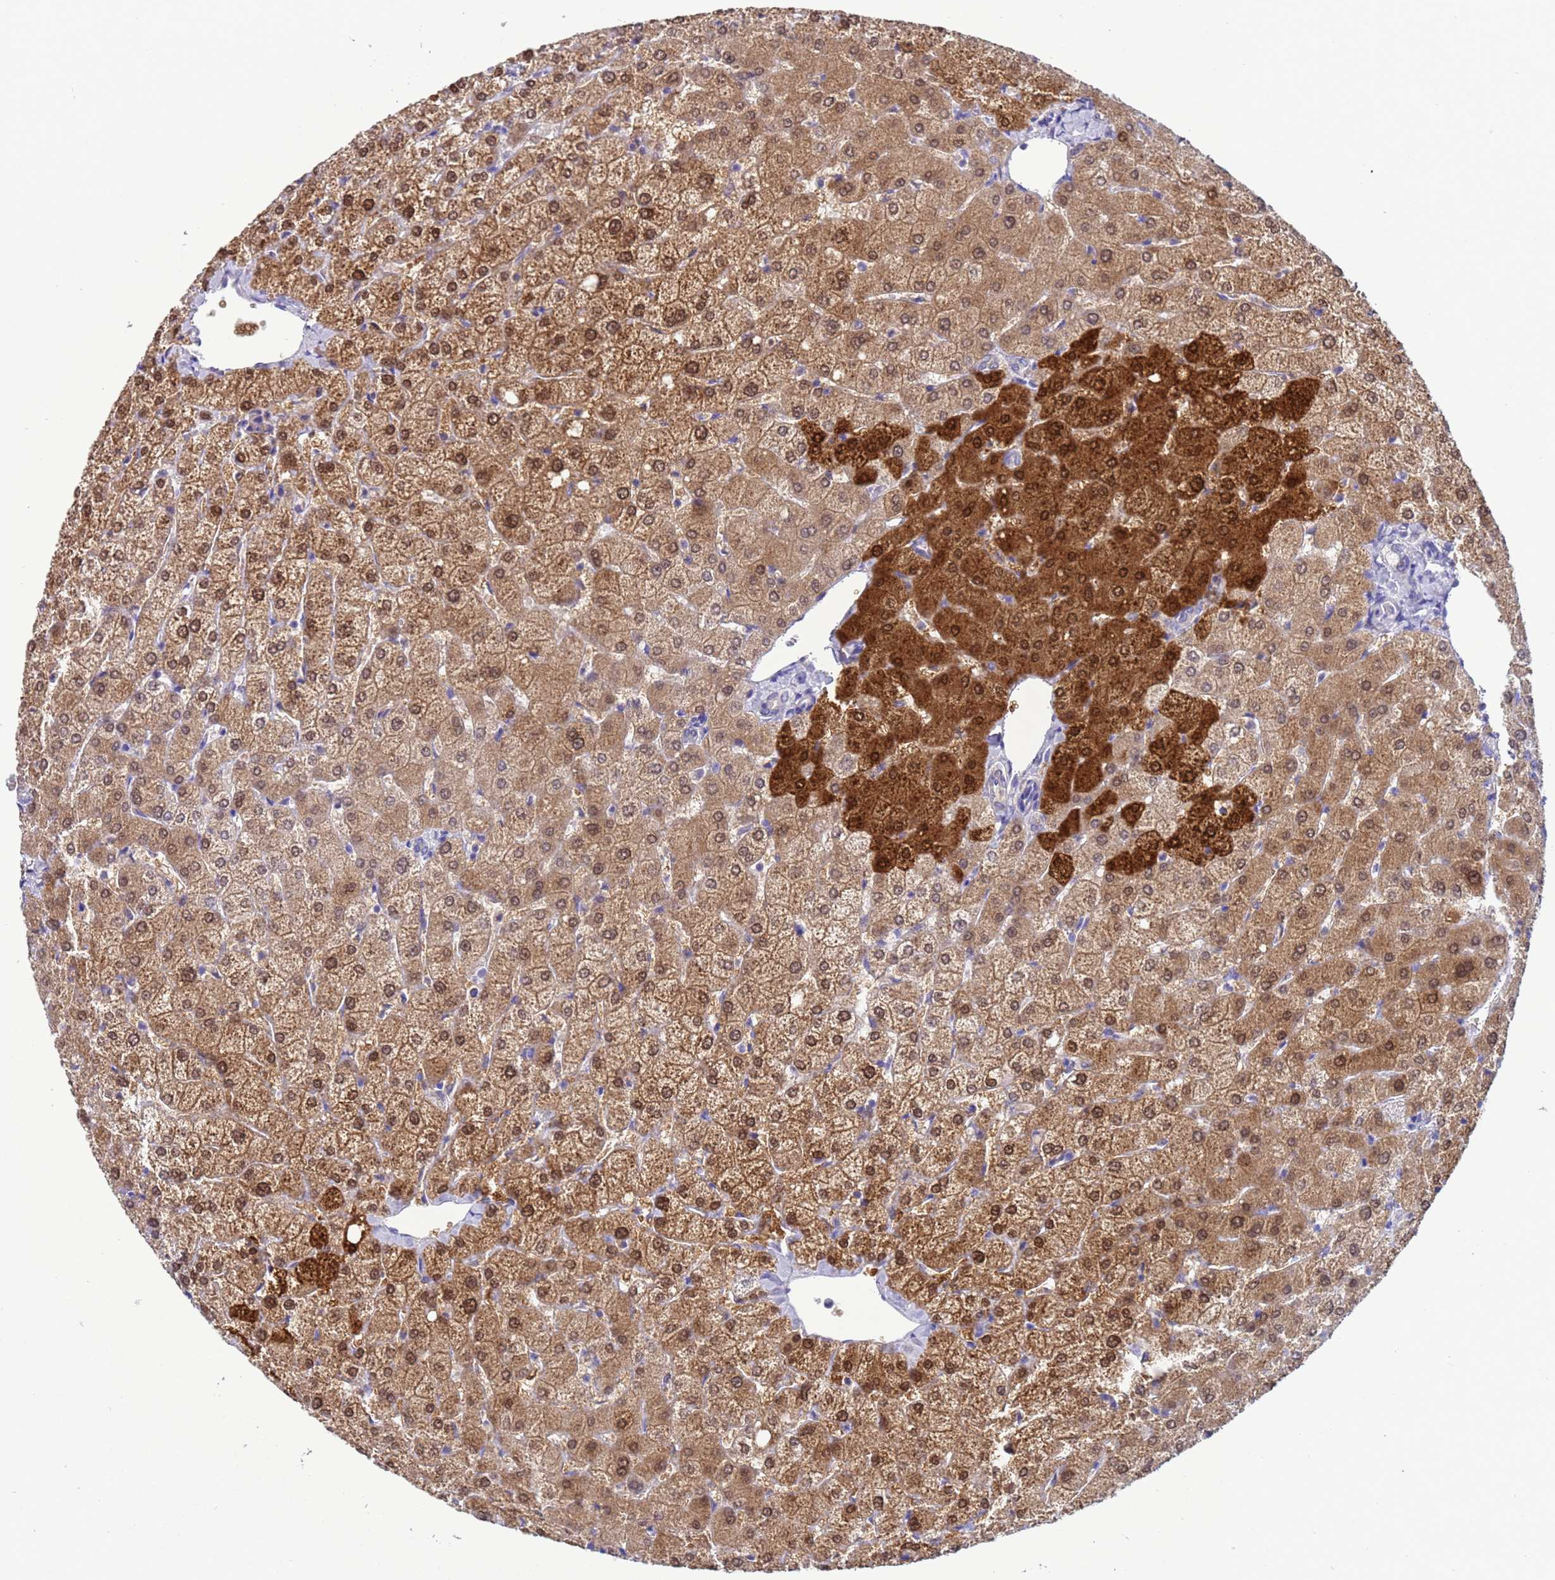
{"staining": {"intensity": "negative", "quantity": "none", "location": "none"}, "tissue": "liver", "cell_type": "Cholangiocytes", "image_type": "normal", "snomed": [{"axis": "morphology", "description": "Normal tissue, NOS"}, {"axis": "topography", "description": "Liver"}], "caption": "Immunohistochemistry (IHC) histopathology image of normal liver stained for a protein (brown), which exhibits no positivity in cholangiocytes.", "gene": "AKR1C2", "patient": {"sex": "female", "age": 54}}